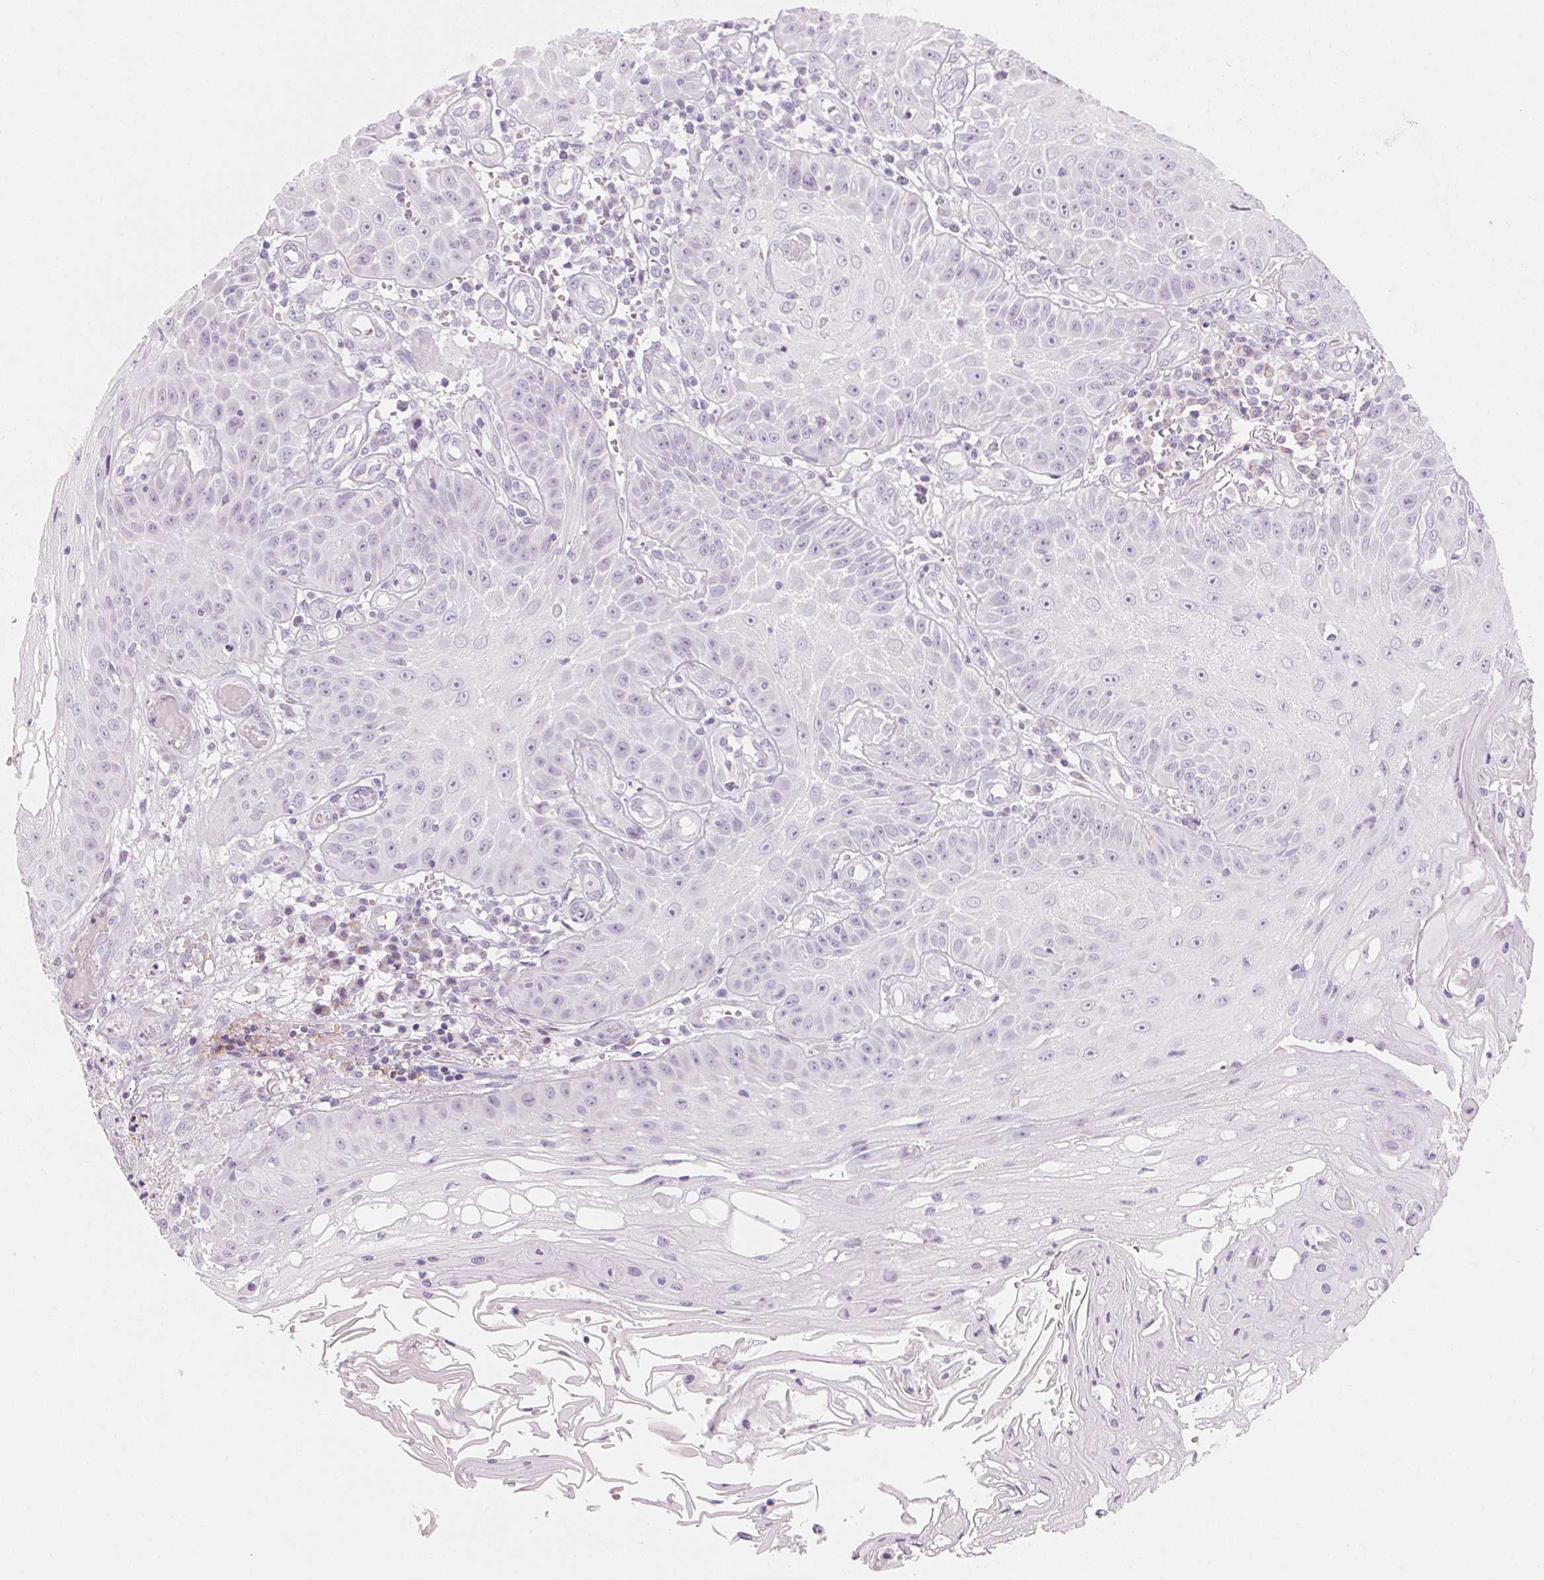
{"staining": {"intensity": "negative", "quantity": "none", "location": "none"}, "tissue": "skin cancer", "cell_type": "Tumor cells", "image_type": "cancer", "snomed": [{"axis": "morphology", "description": "Squamous cell carcinoma, NOS"}, {"axis": "topography", "description": "Skin"}], "caption": "A high-resolution histopathology image shows immunohistochemistry staining of skin squamous cell carcinoma, which reveals no significant expression in tumor cells.", "gene": "HOXB13", "patient": {"sex": "male", "age": 70}}